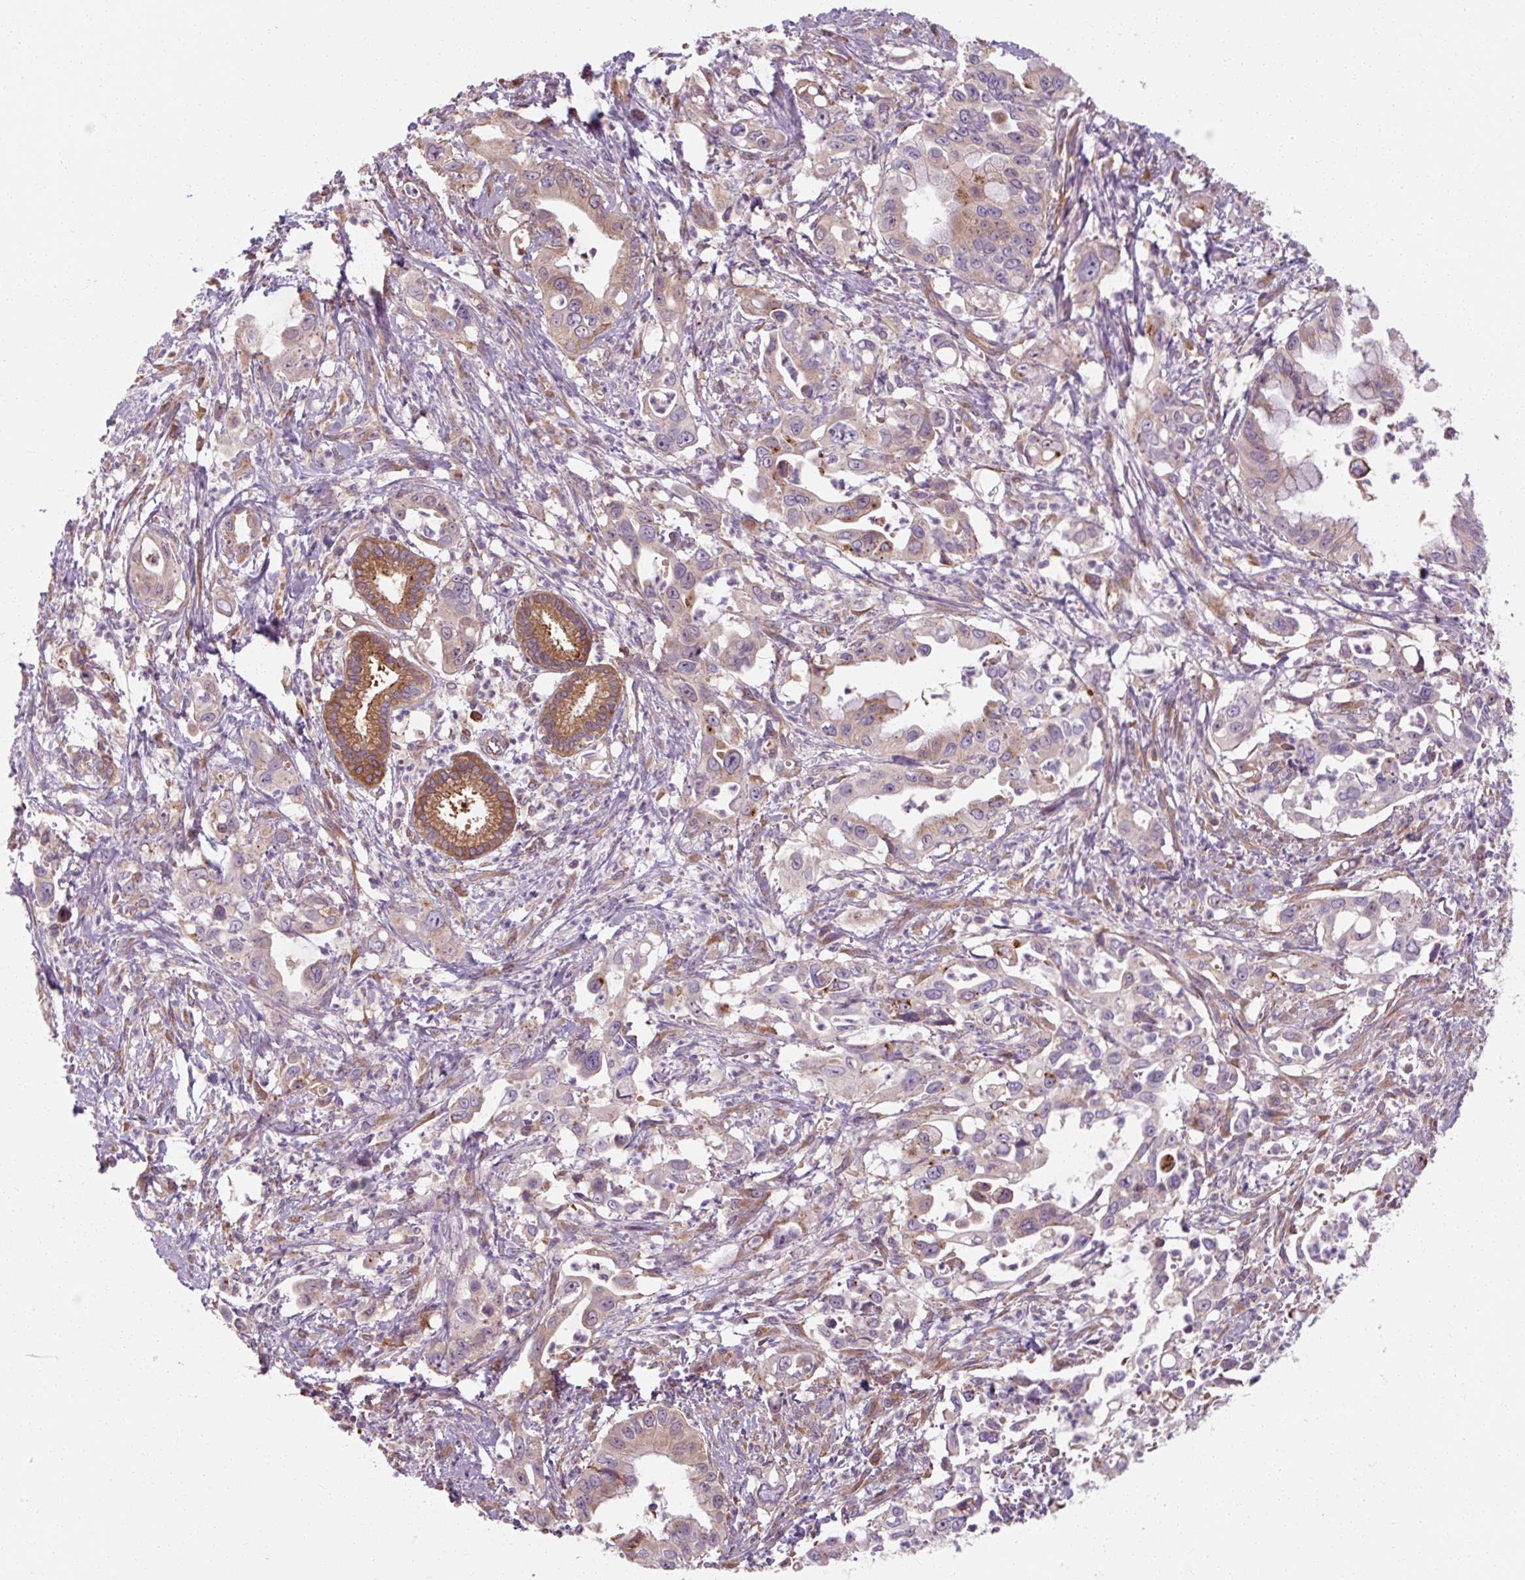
{"staining": {"intensity": "weak", "quantity": "25%-75%", "location": "cytoplasmic/membranous"}, "tissue": "pancreatic cancer", "cell_type": "Tumor cells", "image_type": "cancer", "snomed": [{"axis": "morphology", "description": "Adenocarcinoma, NOS"}, {"axis": "topography", "description": "Pancreas"}], "caption": "Pancreatic cancer (adenocarcinoma) was stained to show a protein in brown. There is low levels of weak cytoplasmic/membranous expression in about 25%-75% of tumor cells.", "gene": "TBC1D4", "patient": {"sex": "male", "age": 61}}